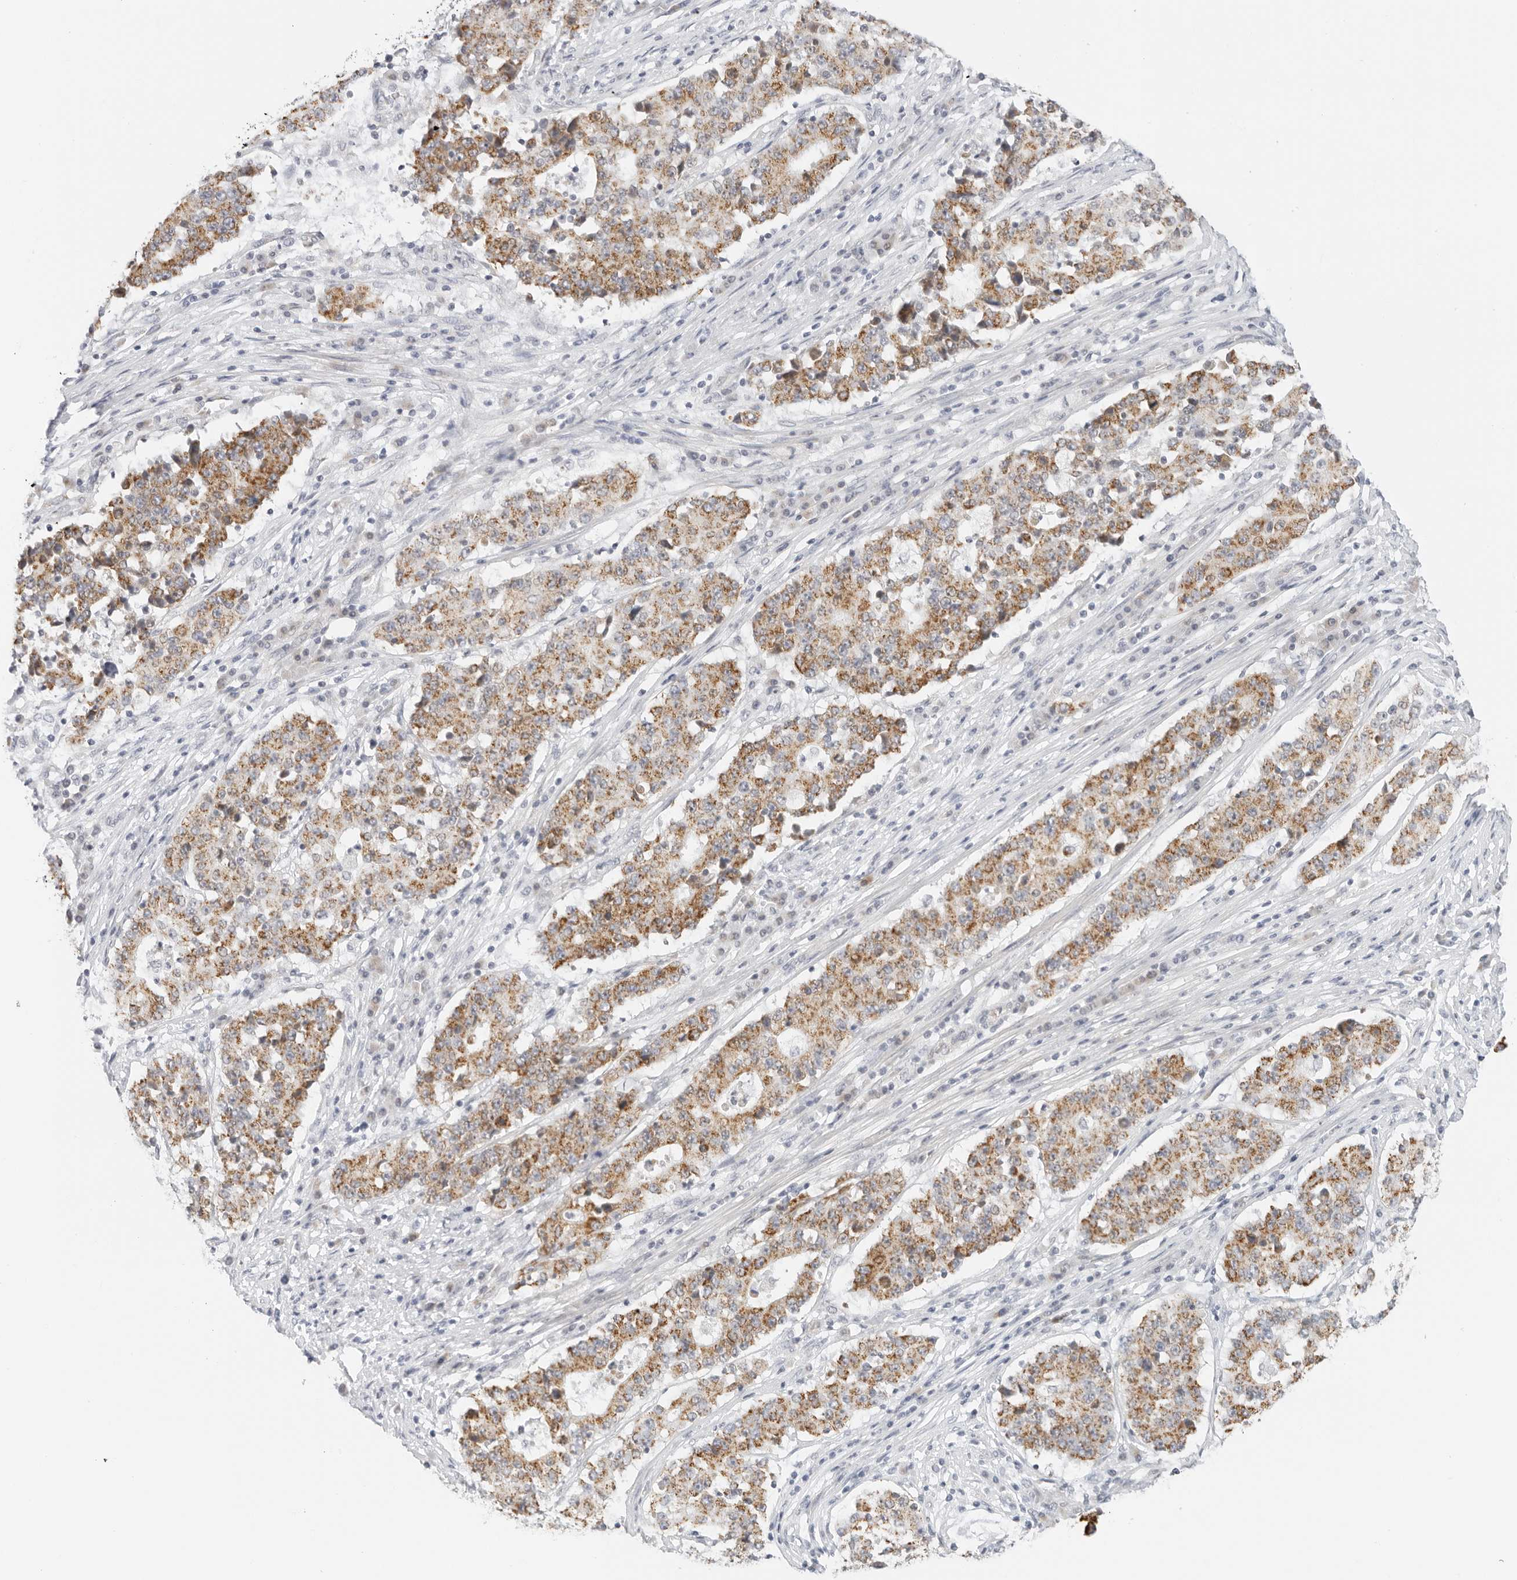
{"staining": {"intensity": "strong", "quantity": ">75%", "location": "cytoplasmic/membranous"}, "tissue": "stomach cancer", "cell_type": "Tumor cells", "image_type": "cancer", "snomed": [{"axis": "morphology", "description": "Adenocarcinoma, NOS"}, {"axis": "topography", "description": "Stomach"}], "caption": "IHC (DAB) staining of stomach cancer exhibits strong cytoplasmic/membranous protein positivity in approximately >75% of tumor cells. (Brightfield microscopy of DAB IHC at high magnification).", "gene": "RC3H1", "patient": {"sex": "male", "age": 59}}